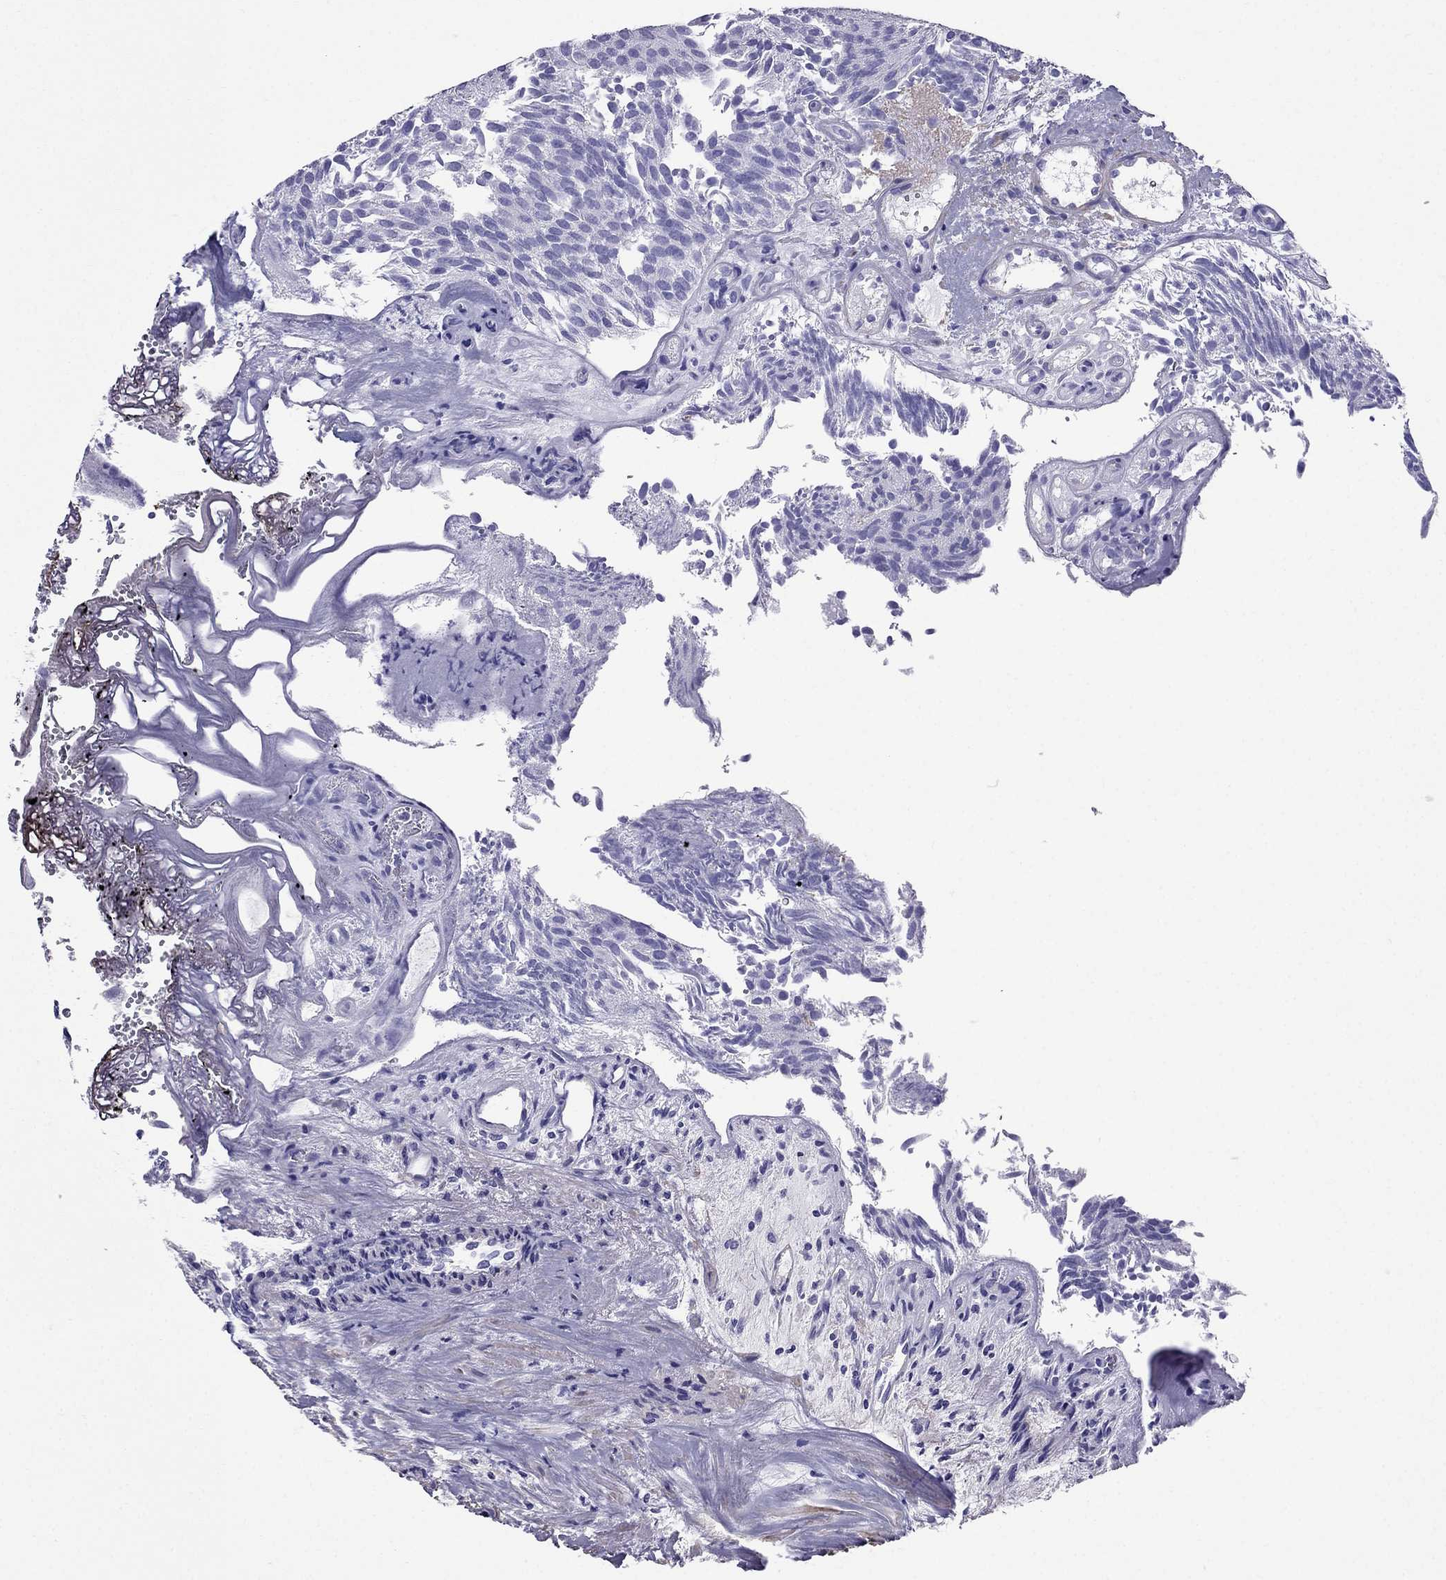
{"staining": {"intensity": "negative", "quantity": "none", "location": "none"}, "tissue": "urothelial cancer", "cell_type": "Tumor cells", "image_type": "cancer", "snomed": [{"axis": "morphology", "description": "Urothelial carcinoma, Low grade"}, {"axis": "topography", "description": "Urinary bladder"}], "caption": "Tumor cells are negative for brown protein staining in urothelial carcinoma (low-grade).", "gene": "GPR50", "patient": {"sex": "female", "age": 87}}